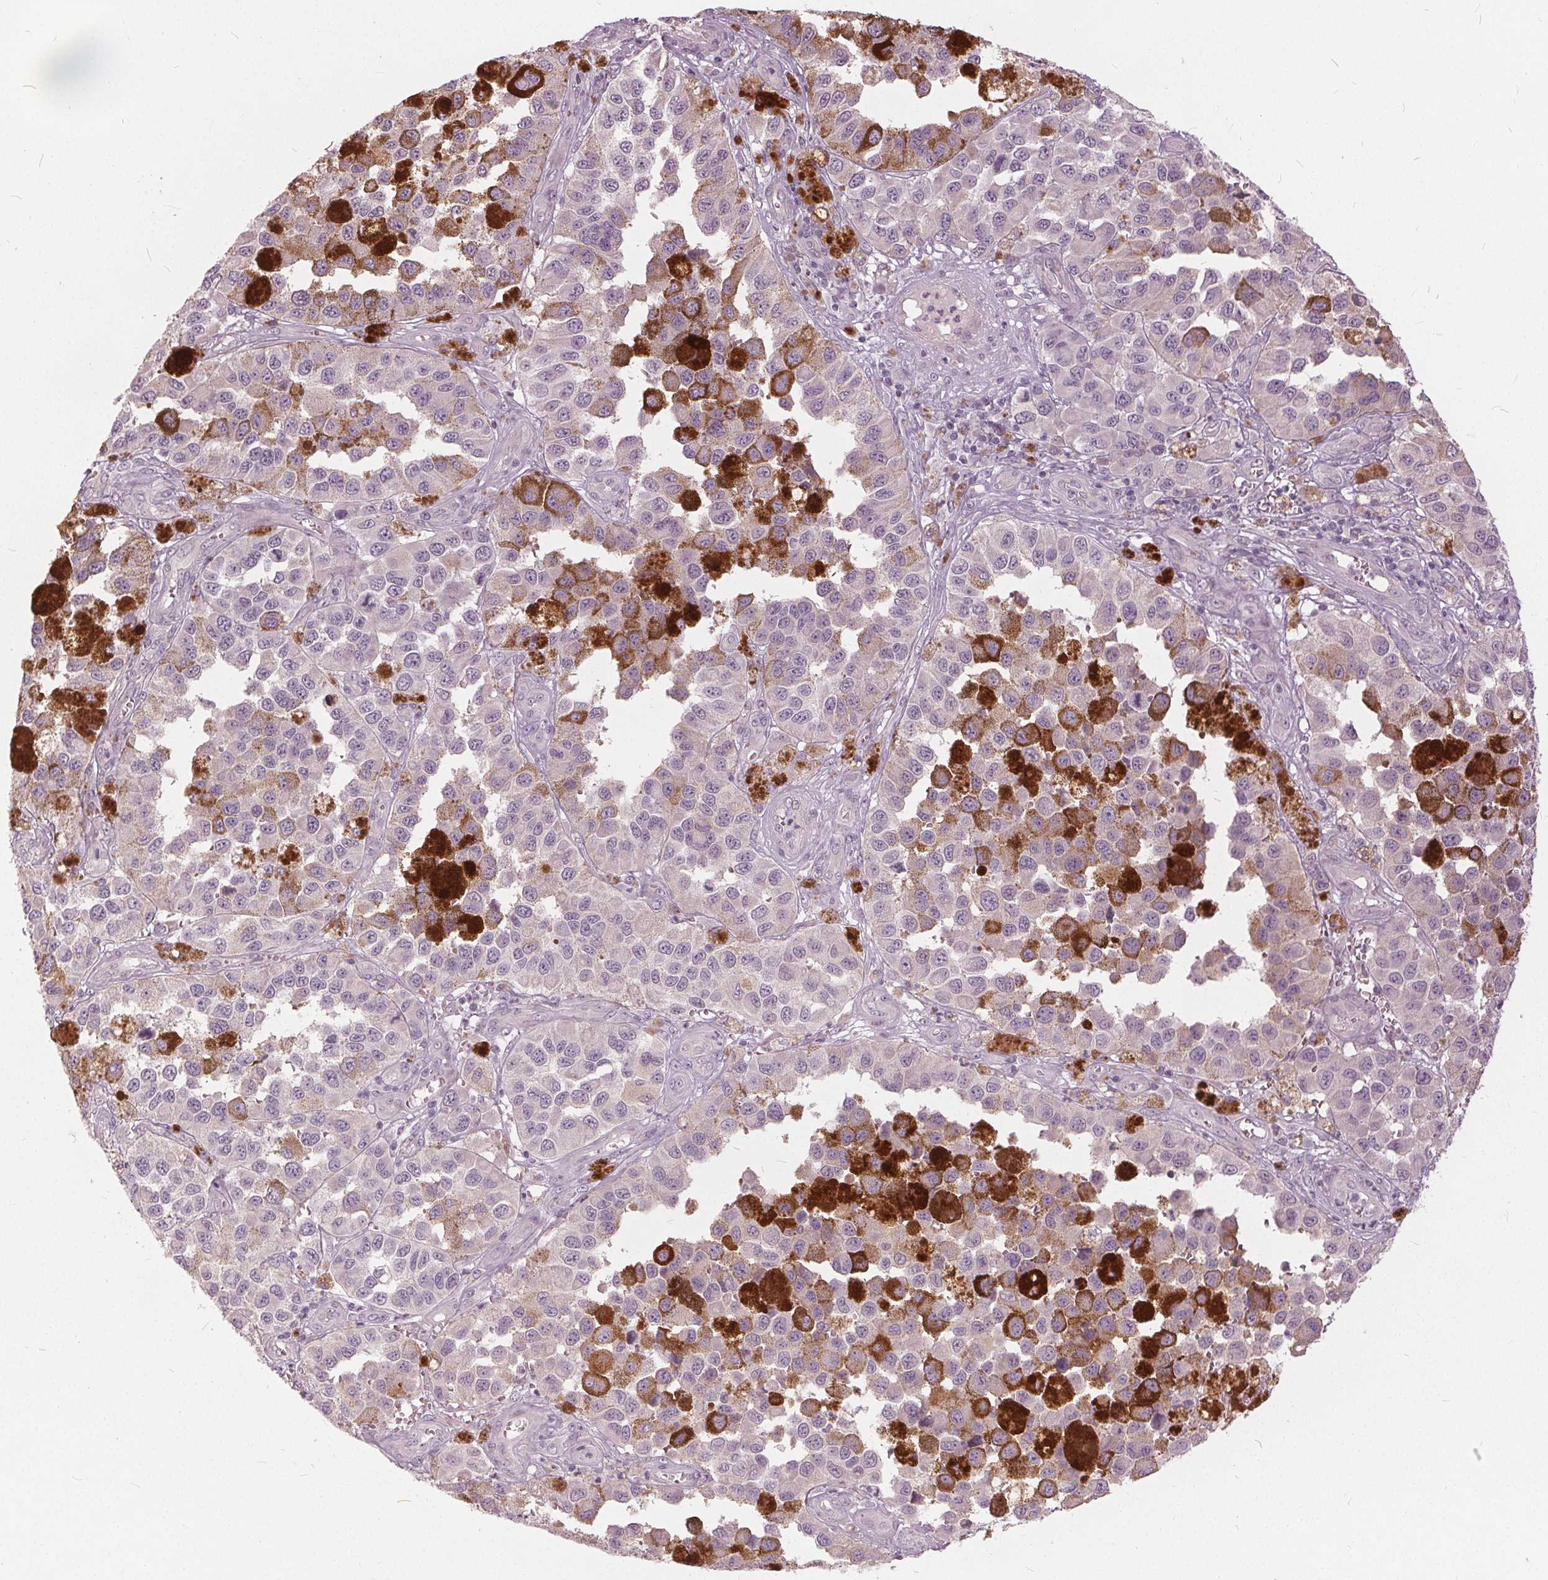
{"staining": {"intensity": "negative", "quantity": "none", "location": "none"}, "tissue": "melanoma", "cell_type": "Tumor cells", "image_type": "cancer", "snomed": [{"axis": "morphology", "description": "Malignant melanoma, NOS"}, {"axis": "topography", "description": "Skin"}], "caption": "There is no significant positivity in tumor cells of malignant melanoma.", "gene": "KLK13", "patient": {"sex": "female", "age": 58}}